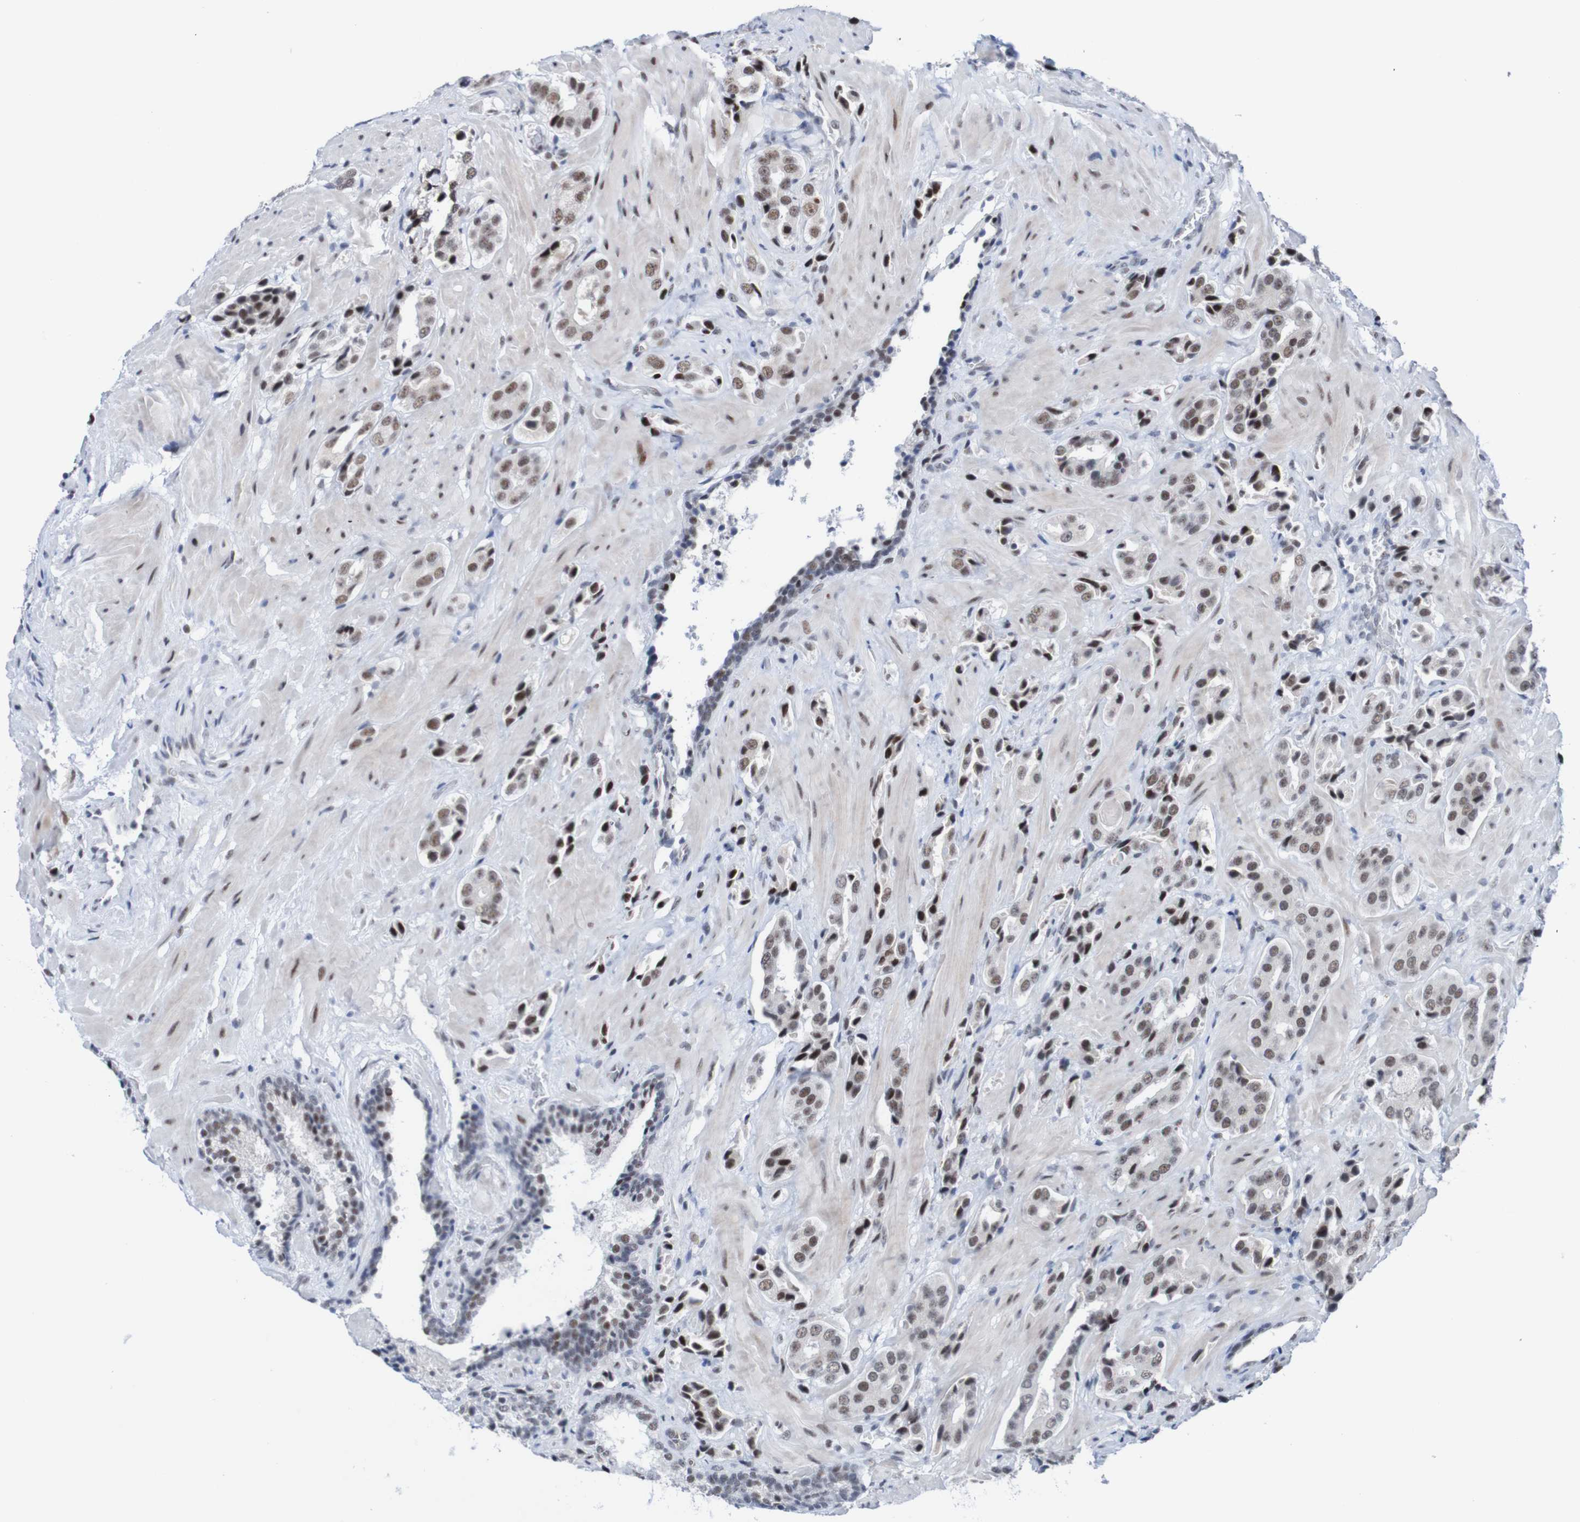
{"staining": {"intensity": "moderate", "quantity": "25%-75%", "location": "nuclear"}, "tissue": "prostate cancer", "cell_type": "Tumor cells", "image_type": "cancer", "snomed": [{"axis": "morphology", "description": "Adenocarcinoma, High grade"}, {"axis": "topography", "description": "Prostate"}], "caption": "High-grade adenocarcinoma (prostate) tissue displays moderate nuclear positivity in about 25%-75% of tumor cells, visualized by immunohistochemistry.", "gene": "CDC5L", "patient": {"sex": "male", "age": 64}}